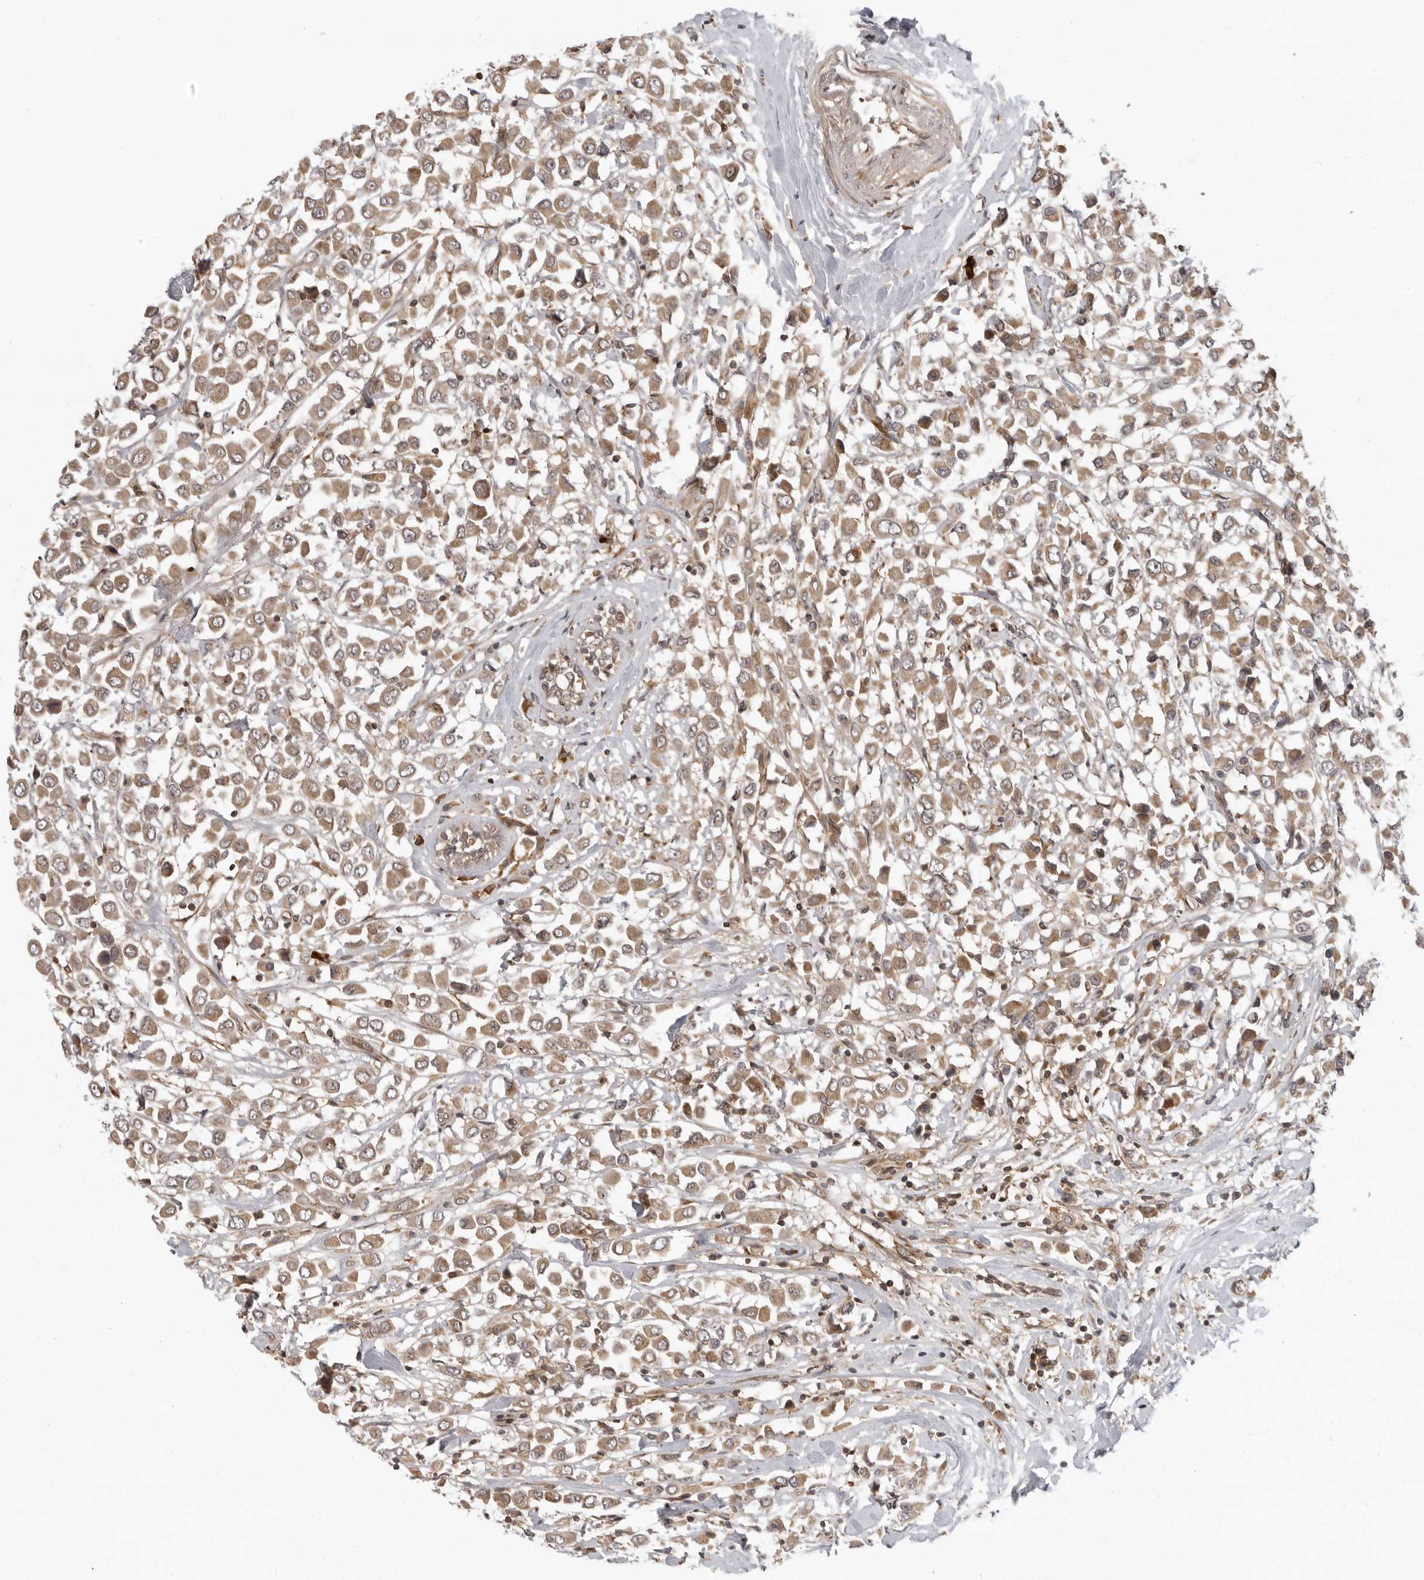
{"staining": {"intensity": "moderate", "quantity": ">75%", "location": "cytoplasmic/membranous"}, "tissue": "breast cancer", "cell_type": "Tumor cells", "image_type": "cancer", "snomed": [{"axis": "morphology", "description": "Duct carcinoma"}, {"axis": "topography", "description": "Breast"}], "caption": "Immunohistochemical staining of human breast invasive ductal carcinoma reveals moderate cytoplasmic/membranous protein positivity in approximately >75% of tumor cells. The staining was performed using DAB, with brown indicating positive protein expression. Nuclei are stained blue with hematoxylin.", "gene": "PRRC2A", "patient": {"sex": "female", "age": 61}}